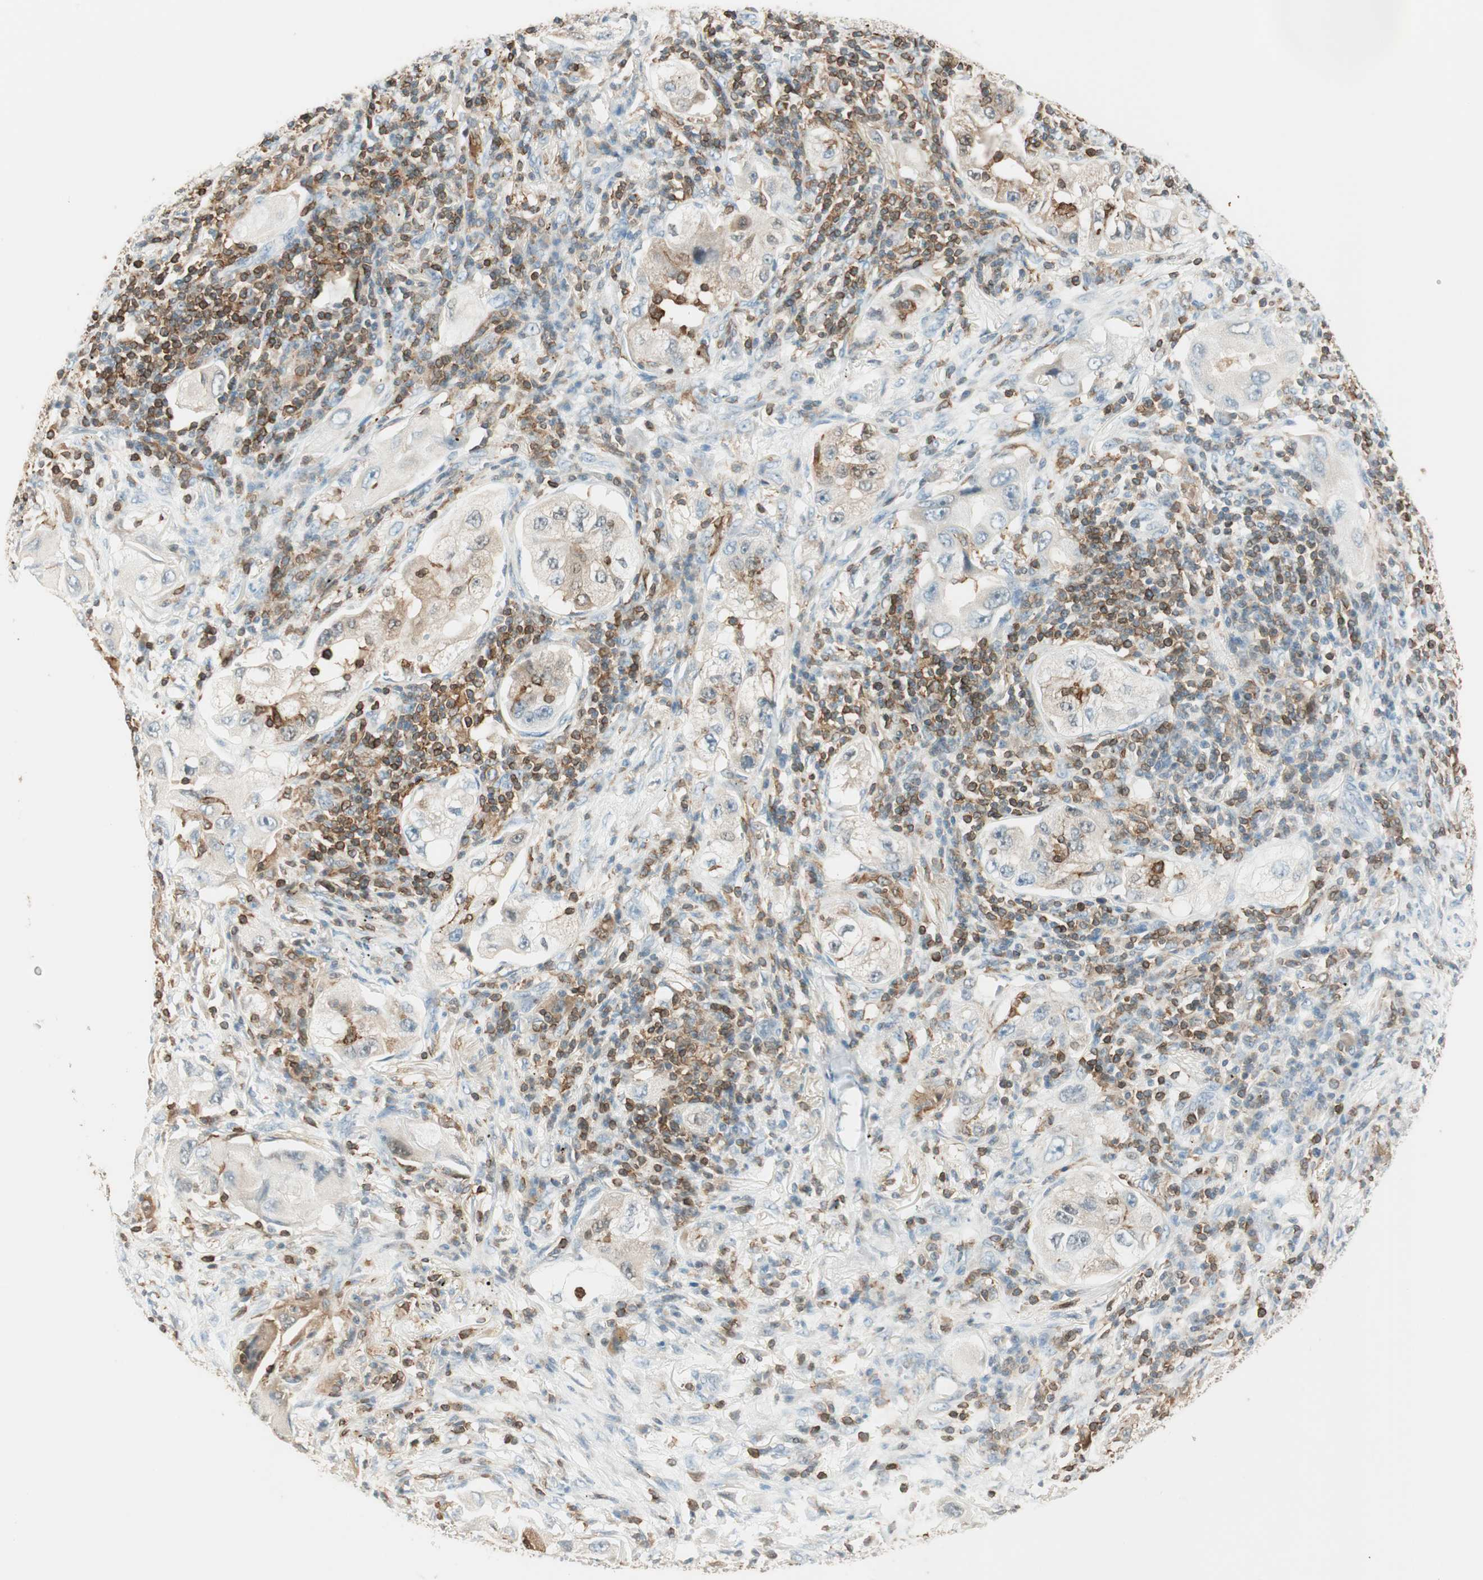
{"staining": {"intensity": "moderate", "quantity": "25%-75%", "location": "cytoplasmic/membranous"}, "tissue": "lung cancer", "cell_type": "Tumor cells", "image_type": "cancer", "snomed": [{"axis": "morphology", "description": "Adenocarcinoma, NOS"}, {"axis": "topography", "description": "Lung"}], "caption": "Tumor cells show moderate cytoplasmic/membranous positivity in approximately 25%-75% of cells in lung adenocarcinoma.", "gene": "HPGD", "patient": {"sex": "female", "age": 65}}